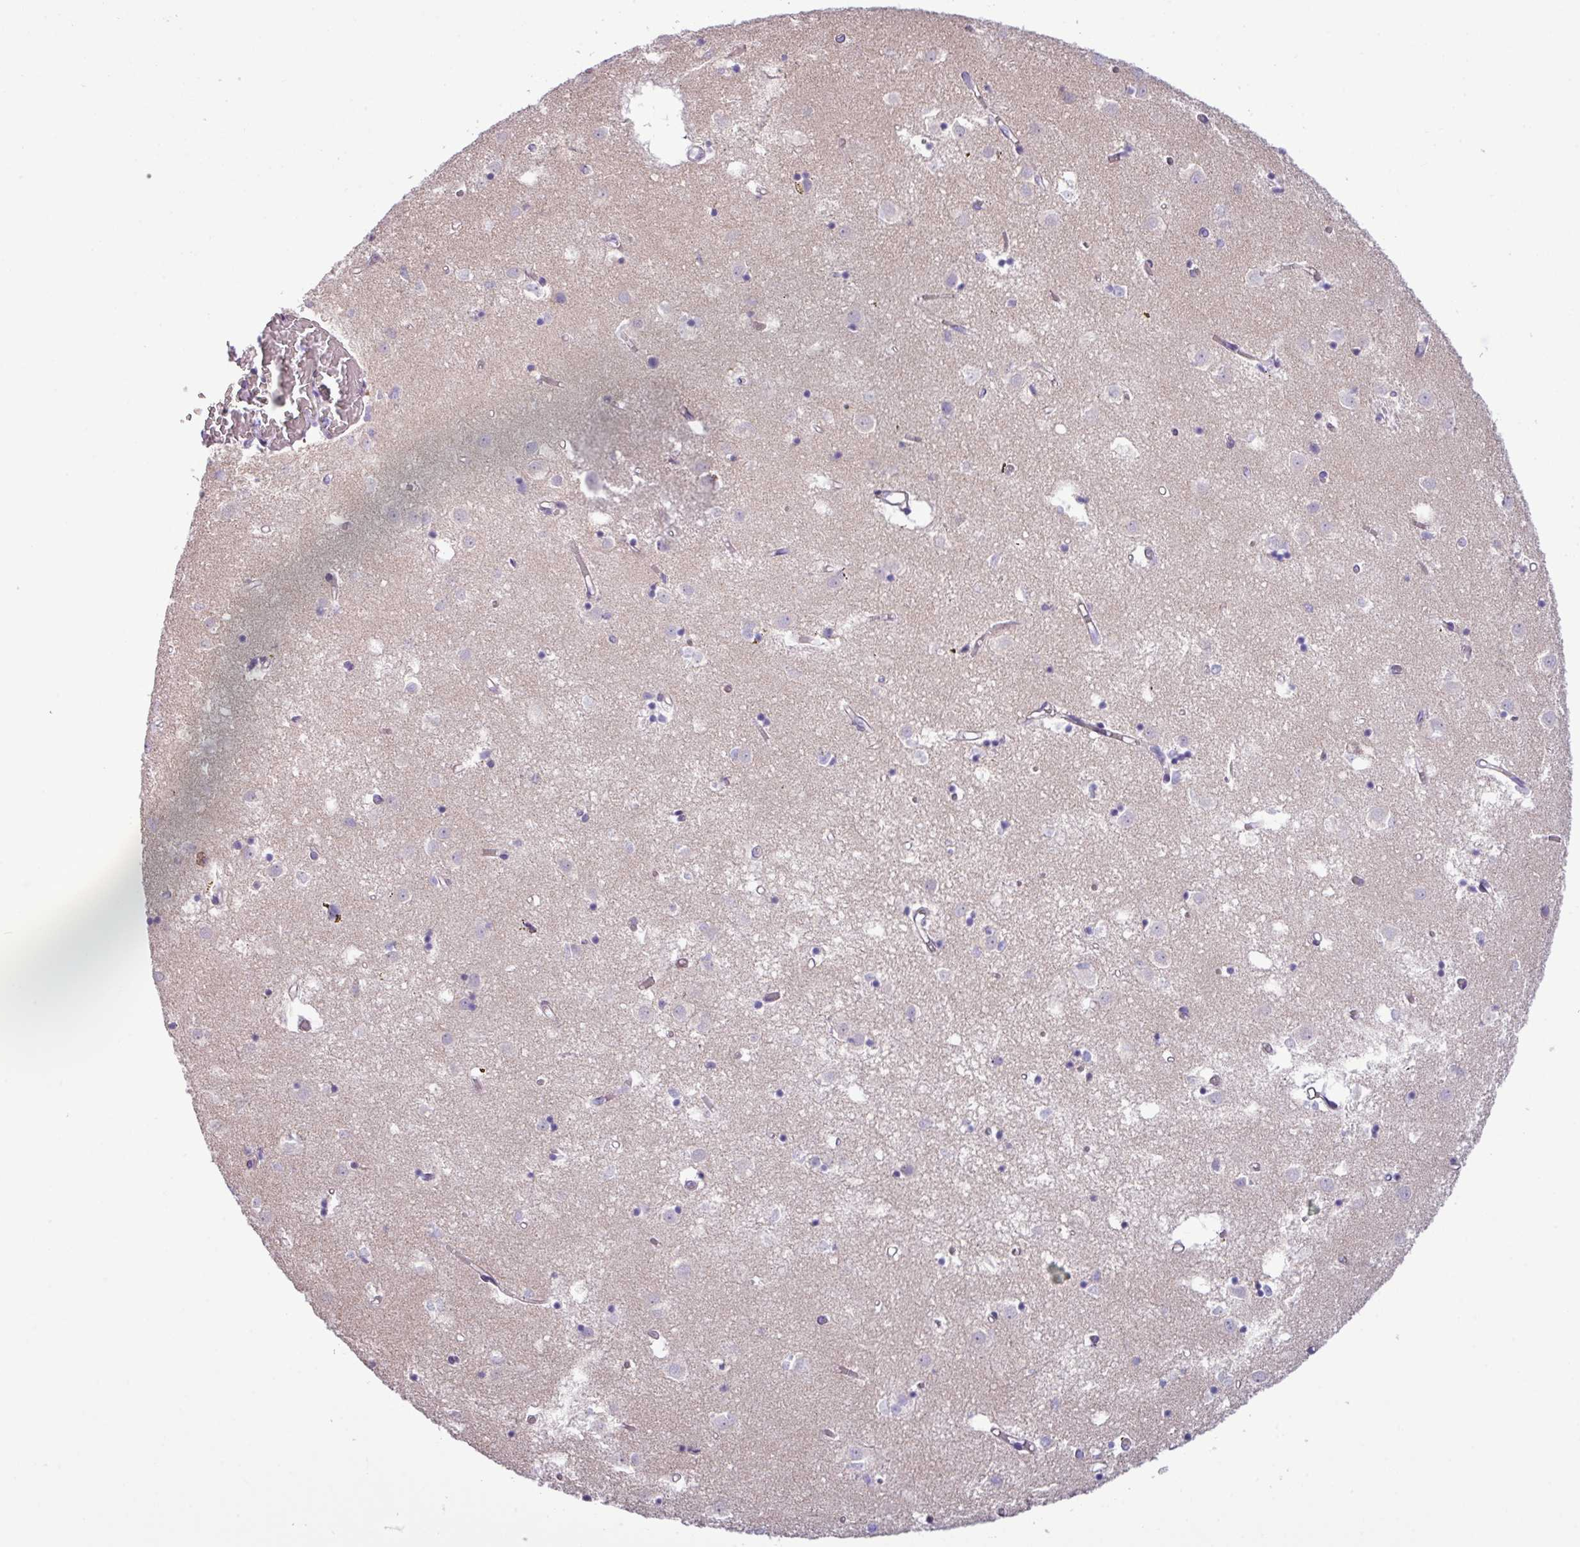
{"staining": {"intensity": "negative", "quantity": "none", "location": "none"}, "tissue": "caudate", "cell_type": "Glial cells", "image_type": "normal", "snomed": [{"axis": "morphology", "description": "Normal tissue, NOS"}, {"axis": "topography", "description": "Lateral ventricle wall"}], "caption": "Immunohistochemistry of unremarkable caudate displays no expression in glial cells. (DAB IHC with hematoxylin counter stain).", "gene": "IRGC", "patient": {"sex": "male", "age": 70}}